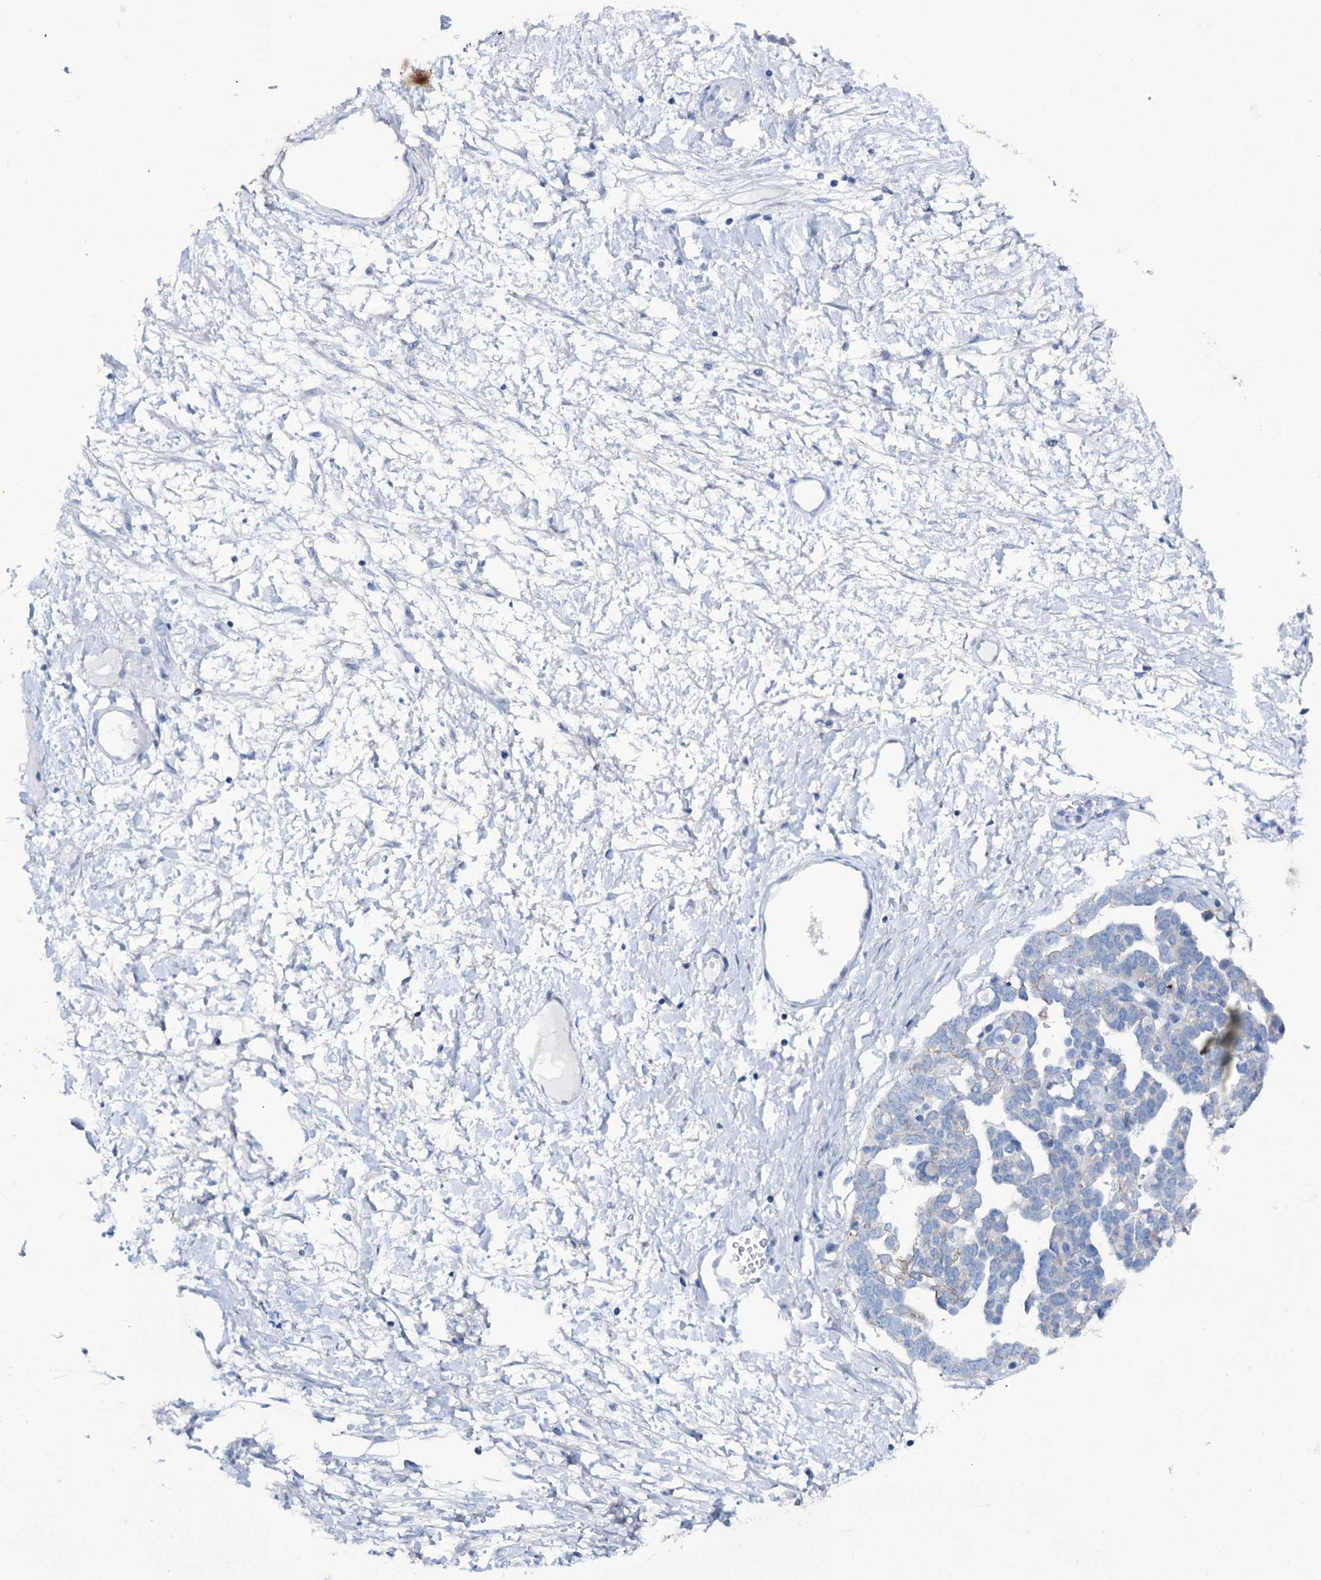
{"staining": {"intensity": "negative", "quantity": "none", "location": "none"}, "tissue": "ovarian cancer", "cell_type": "Tumor cells", "image_type": "cancer", "snomed": [{"axis": "morphology", "description": "Cystadenocarcinoma, serous, NOS"}, {"axis": "topography", "description": "Ovary"}], "caption": "High magnification brightfield microscopy of serous cystadenocarcinoma (ovarian) stained with DAB (3,3'-diaminobenzidine) (brown) and counterstained with hematoxylin (blue): tumor cells show no significant expression. (Immunohistochemistry, brightfield microscopy, high magnification).", "gene": "FAAP20", "patient": {"sex": "female", "age": 54}}